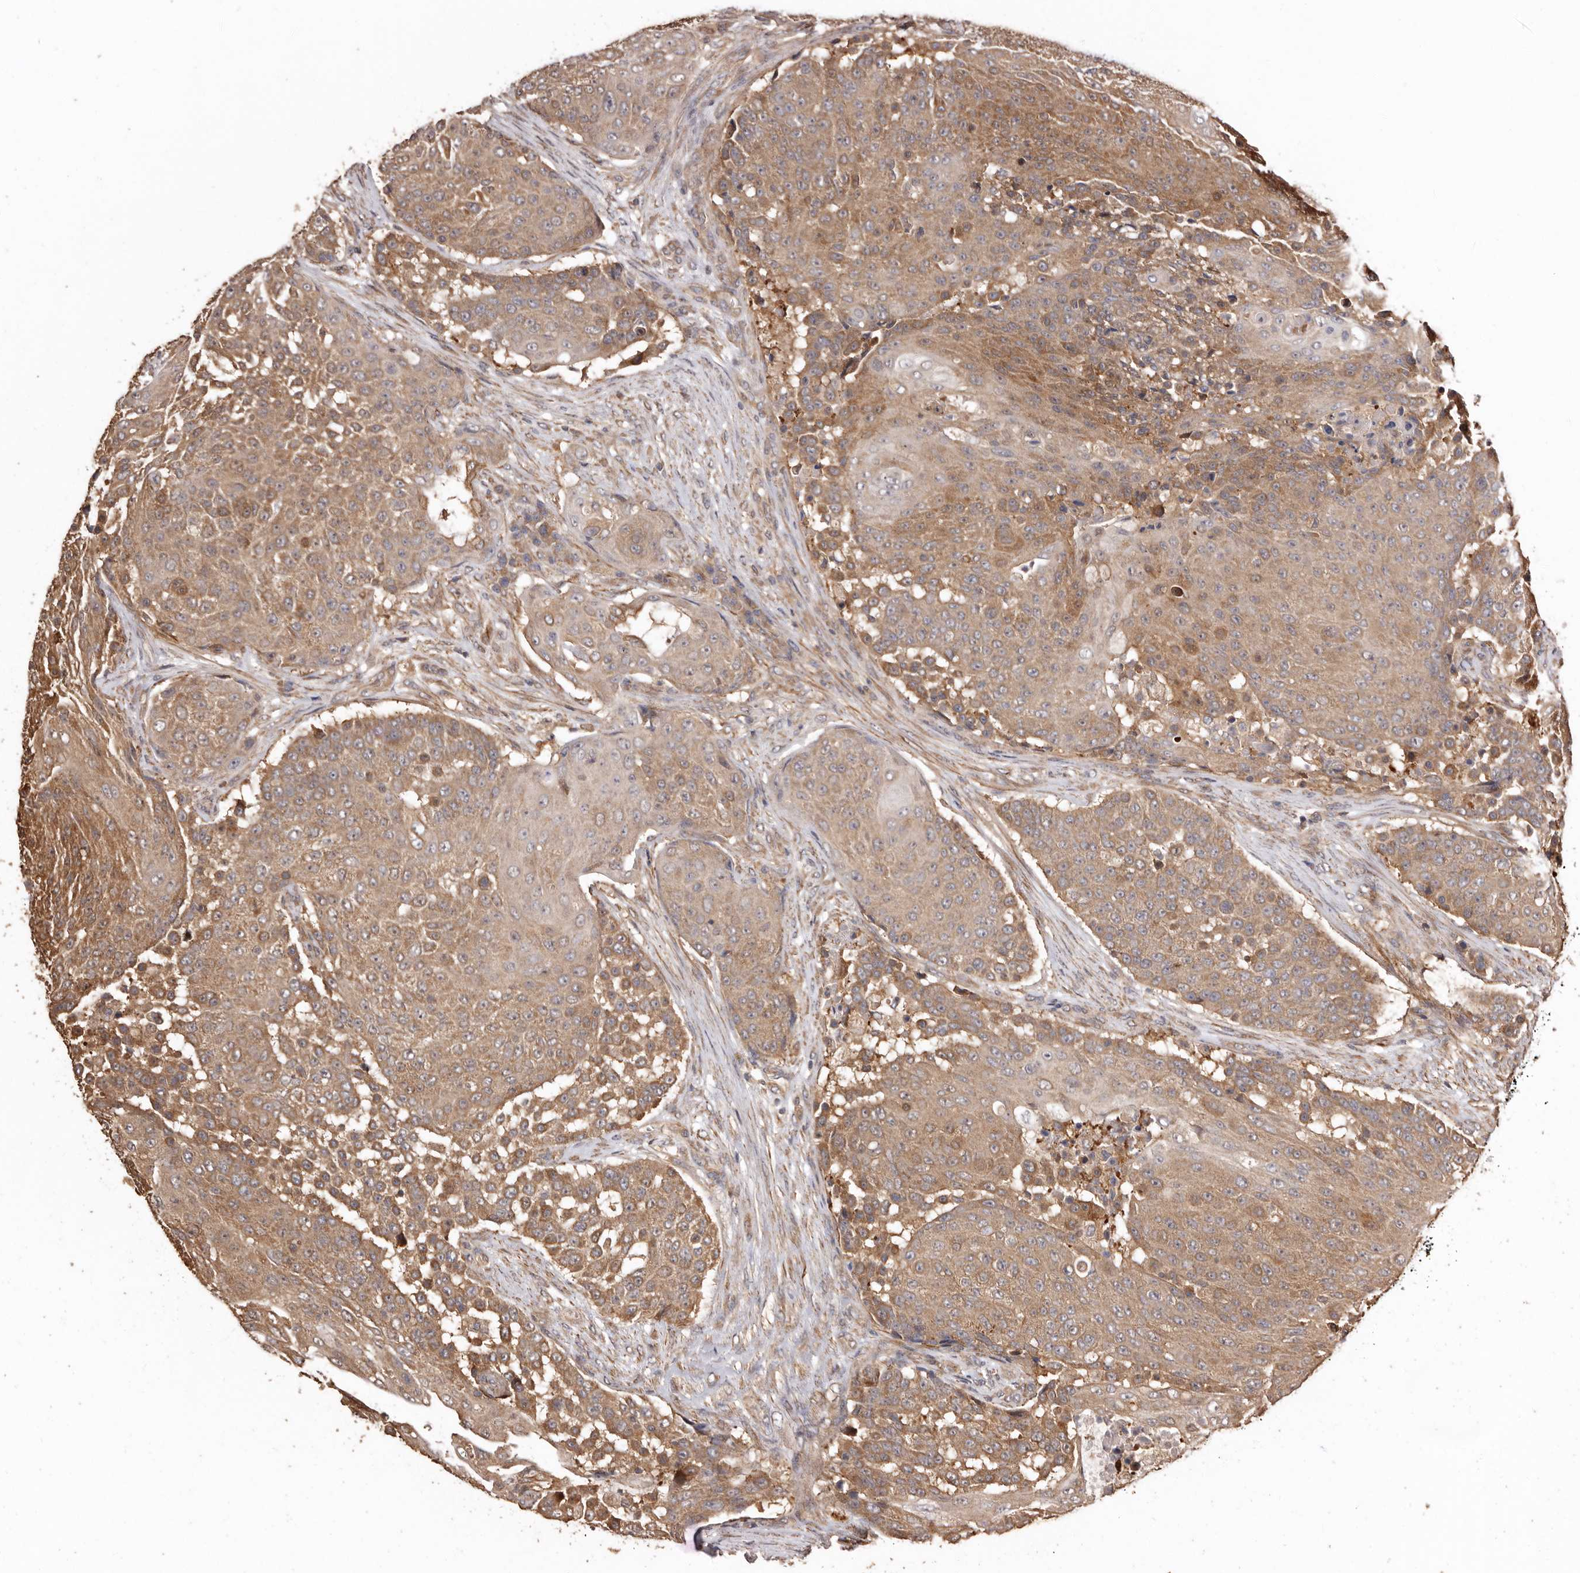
{"staining": {"intensity": "moderate", "quantity": ">75%", "location": "cytoplasmic/membranous"}, "tissue": "urothelial cancer", "cell_type": "Tumor cells", "image_type": "cancer", "snomed": [{"axis": "morphology", "description": "Urothelial carcinoma, High grade"}, {"axis": "topography", "description": "Urinary bladder"}], "caption": "High-power microscopy captured an immunohistochemistry (IHC) photomicrograph of high-grade urothelial carcinoma, revealing moderate cytoplasmic/membranous staining in approximately >75% of tumor cells.", "gene": "COQ8B", "patient": {"sex": "female", "age": 63}}